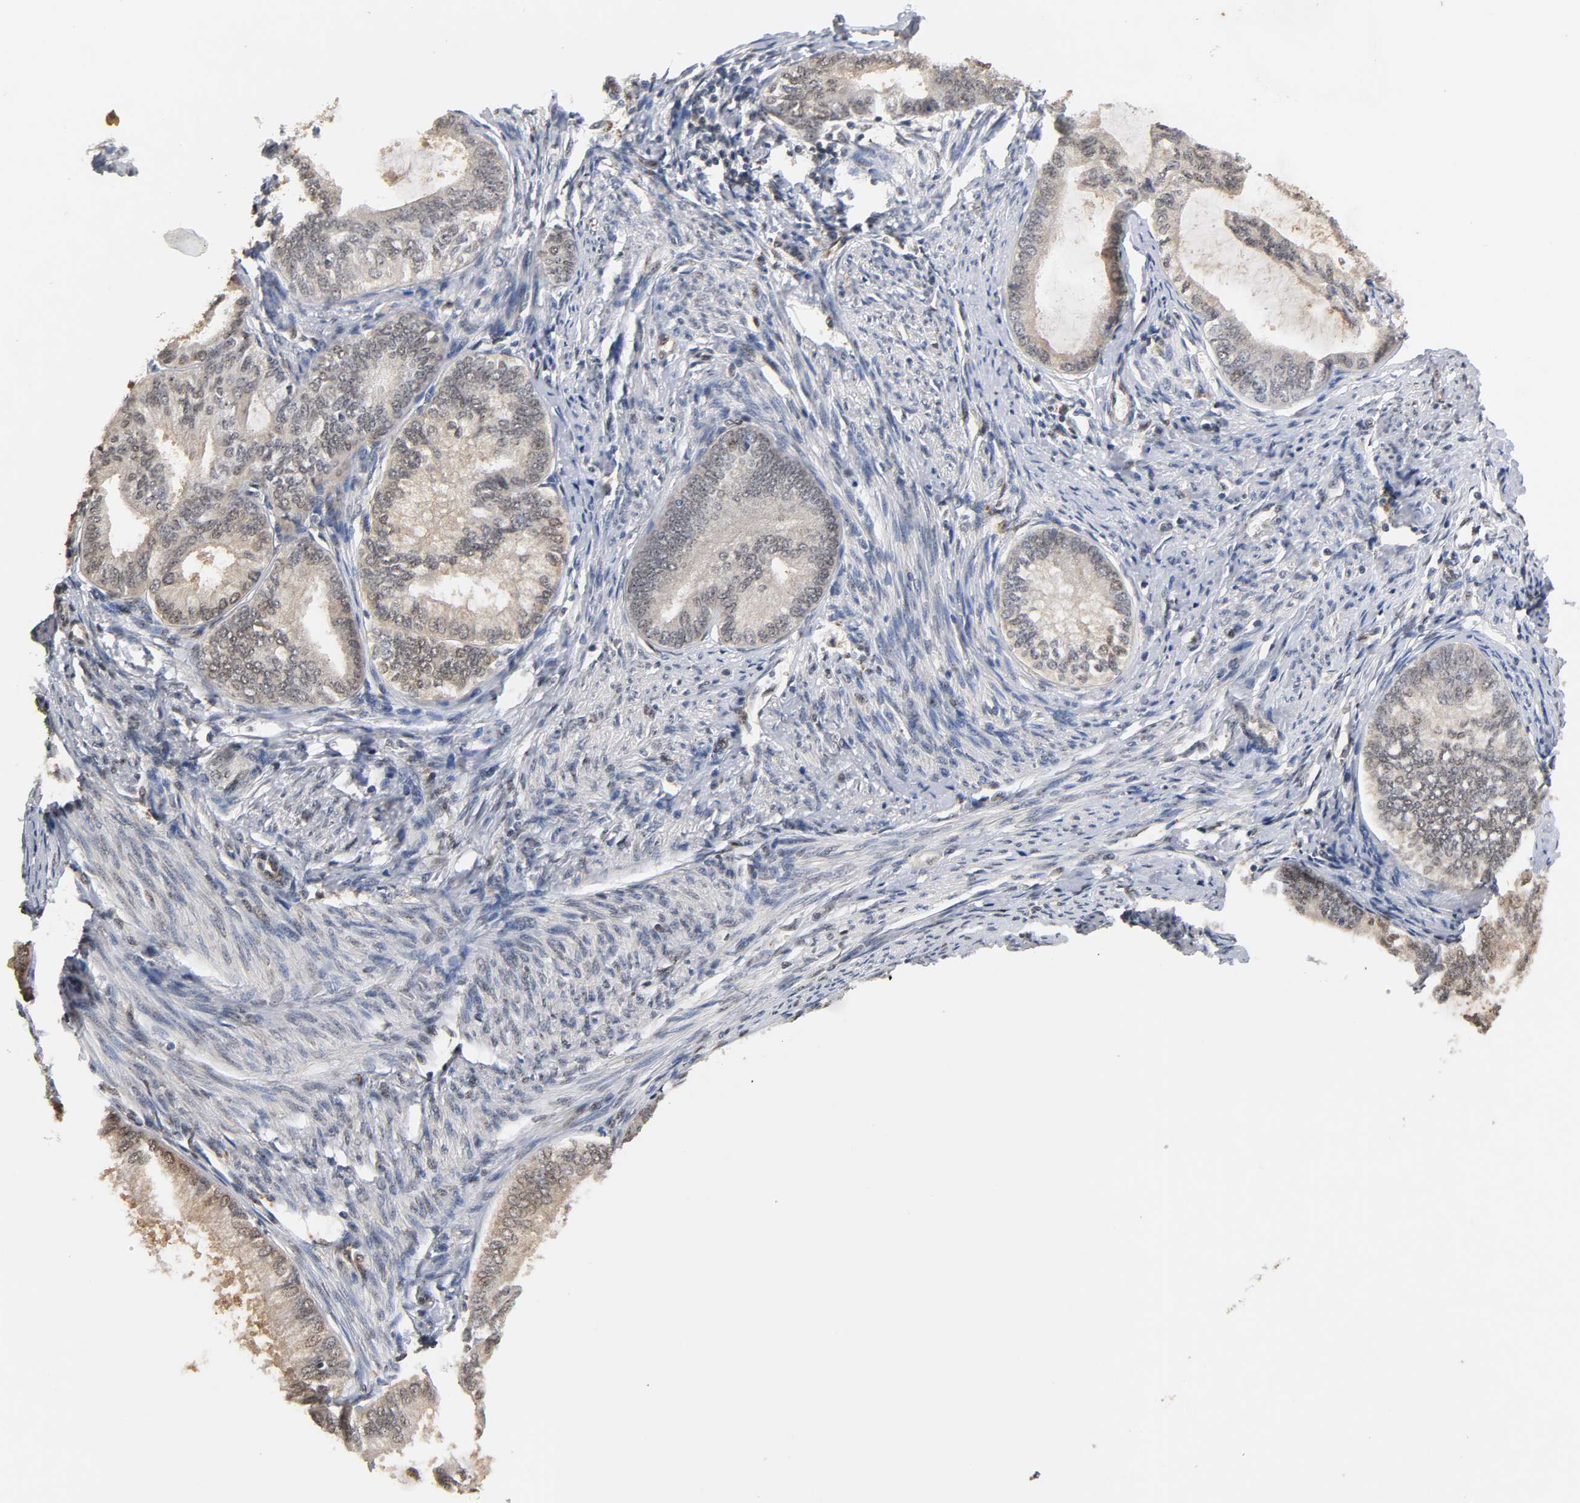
{"staining": {"intensity": "negative", "quantity": "none", "location": "none"}, "tissue": "endometrial cancer", "cell_type": "Tumor cells", "image_type": "cancer", "snomed": [{"axis": "morphology", "description": "Adenocarcinoma, NOS"}, {"axis": "topography", "description": "Endometrium"}], "caption": "There is no significant expression in tumor cells of endometrial cancer.", "gene": "UBC", "patient": {"sex": "female", "age": 86}}